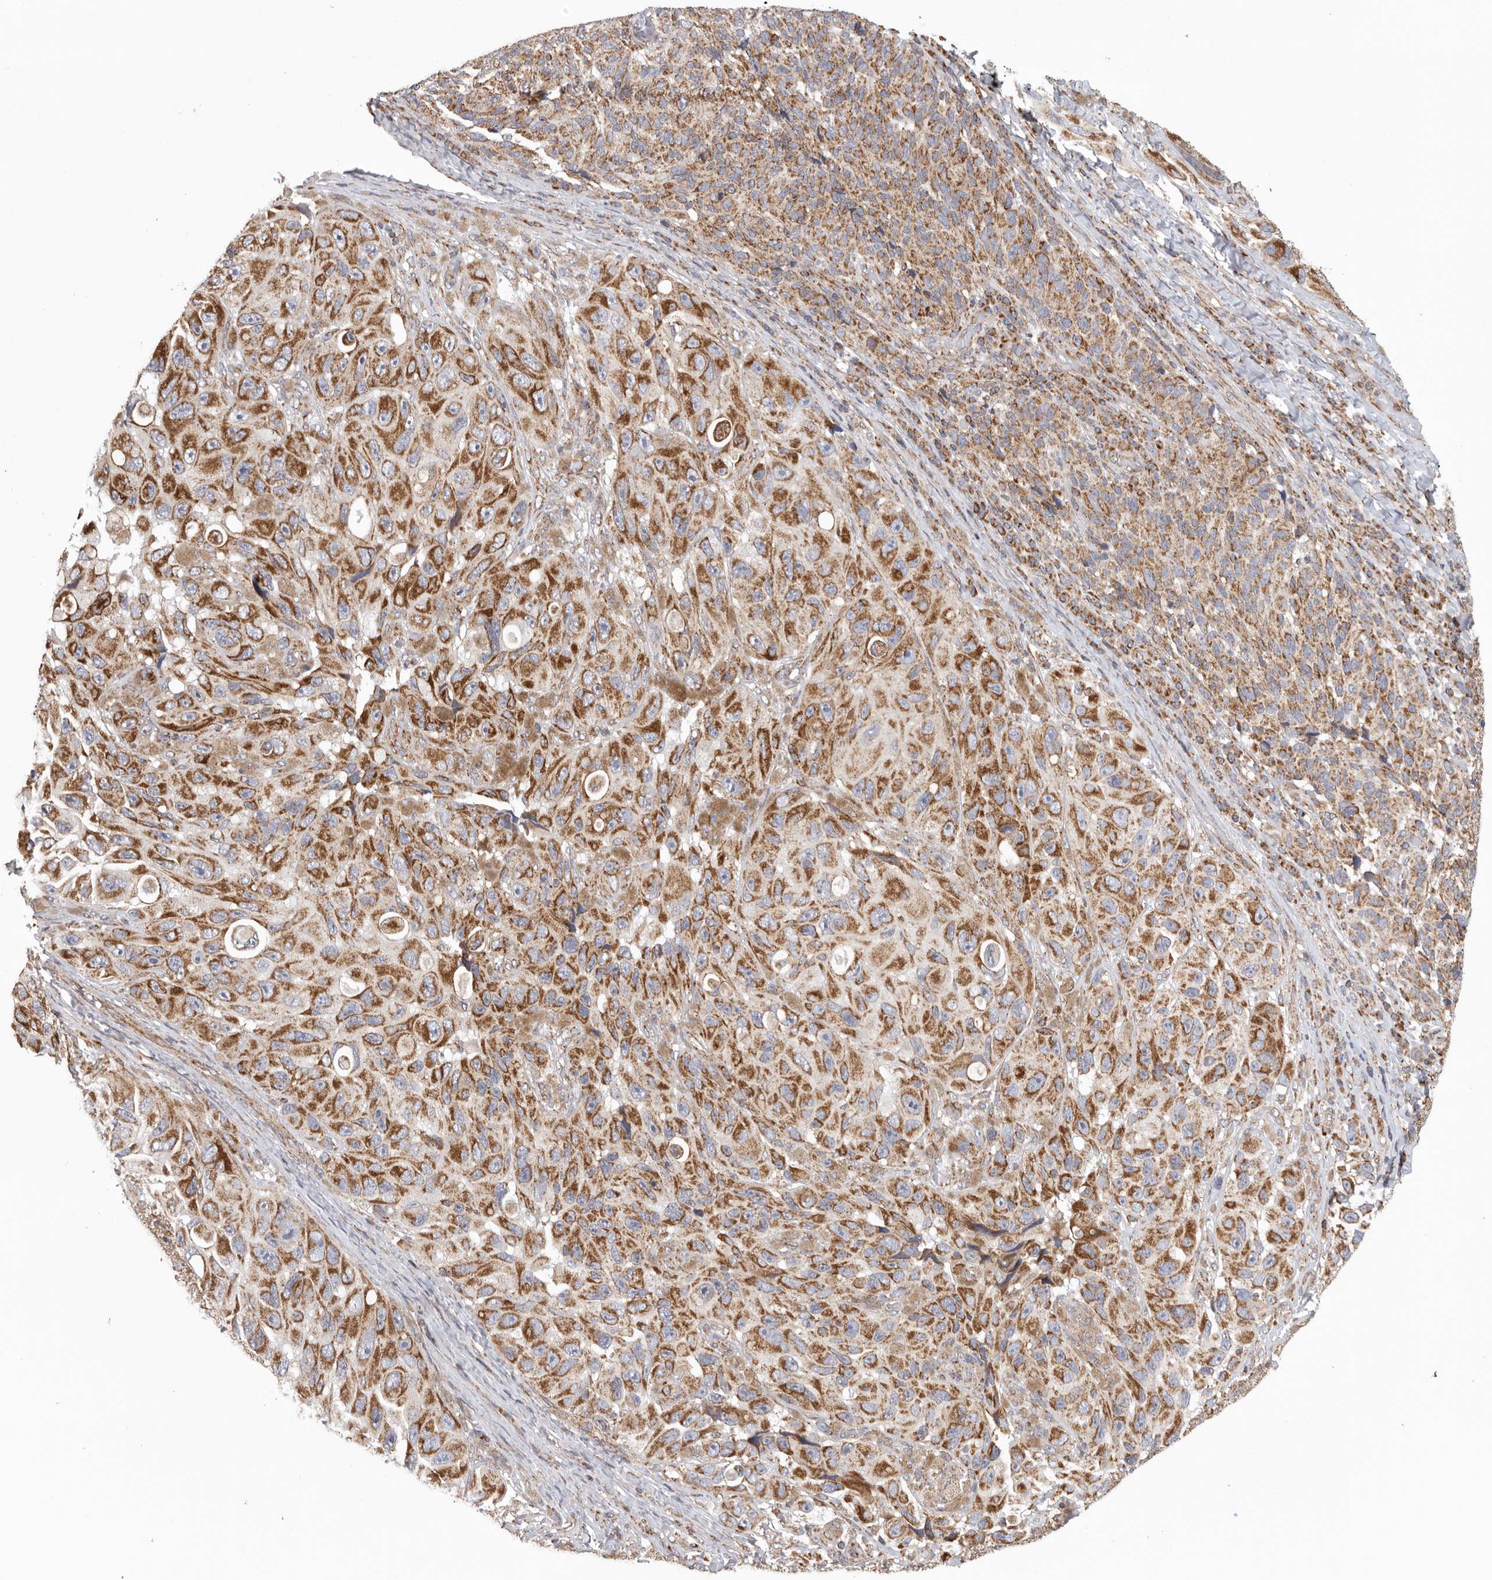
{"staining": {"intensity": "moderate", "quantity": ">75%", "location": "cytoplasmic/membranous"}, "tissue": "melanoma", "cell_type": "Tumor cells", "image_type": "cancer", "snomed": [{"axis": "morphology", "description": "Malignant melanoma, NOS"}, {"axis": "topography", "description": "Skin"}], "caption": "Malignant melanoma stained with IHC demonstrates moderate cytoplasmic/membranous positivity in about >75% of tumor cells.", "gene": "FKBP8", "patient": {"sex": "female", "age": 73}}